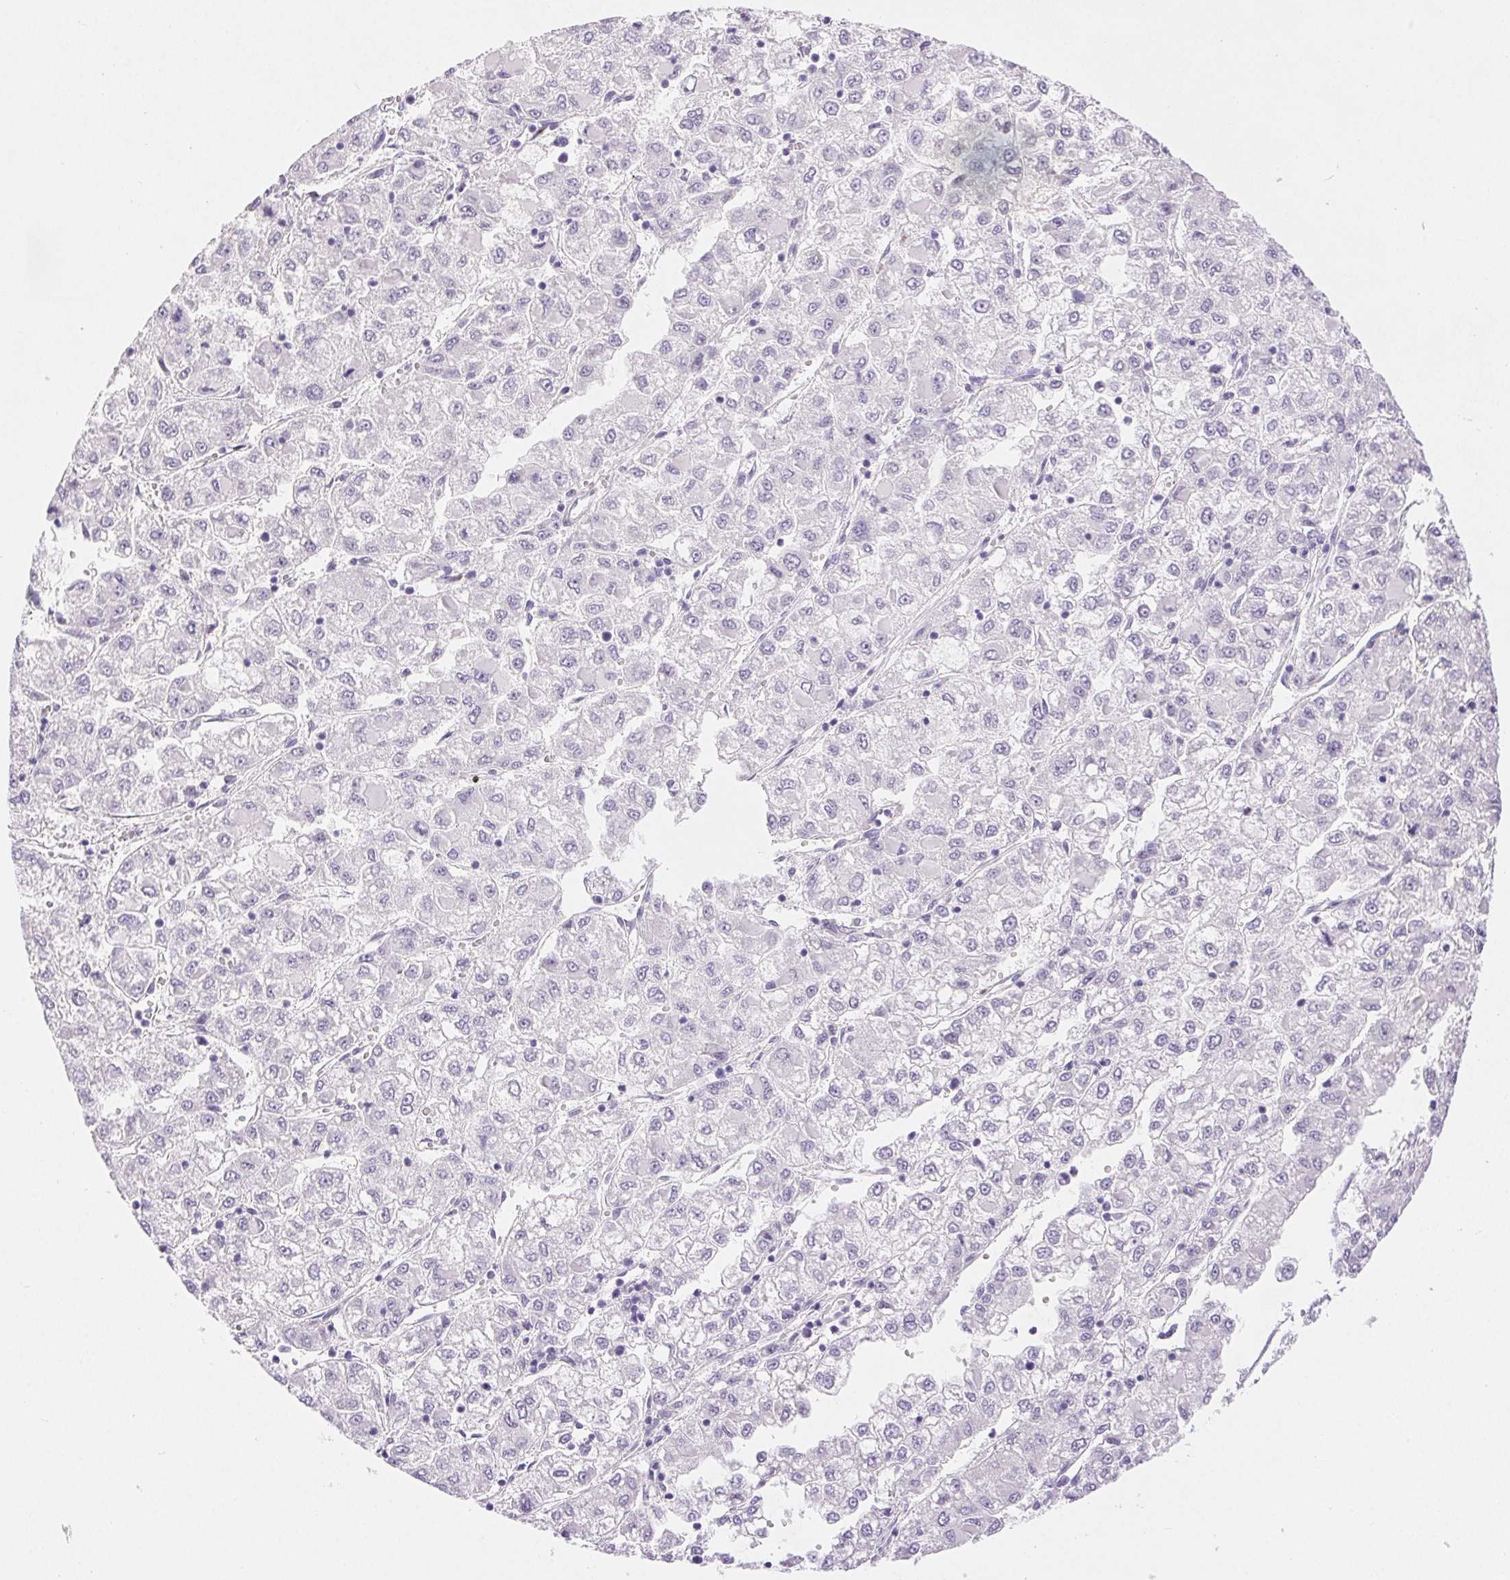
{"staining": {"intensity": "negative", "quantity": "none", "location": "none"}, "tissue": "liver cancer", "cell_type": "Tumor cells", "image_type": "cancer", "snomed": [{"axis": "morphology", "description": "Carcinoma, Hepatocellular, NOS"}, {"axis": "topography", "description": "Liver"}], "caption": "This is an immunohistochemistry image of human liver cancer (hepatocellular carcinoma). There is no staining in tumor cells.", "gene": "CLDN16", "patient": {"sex": "male", "age": 40}}